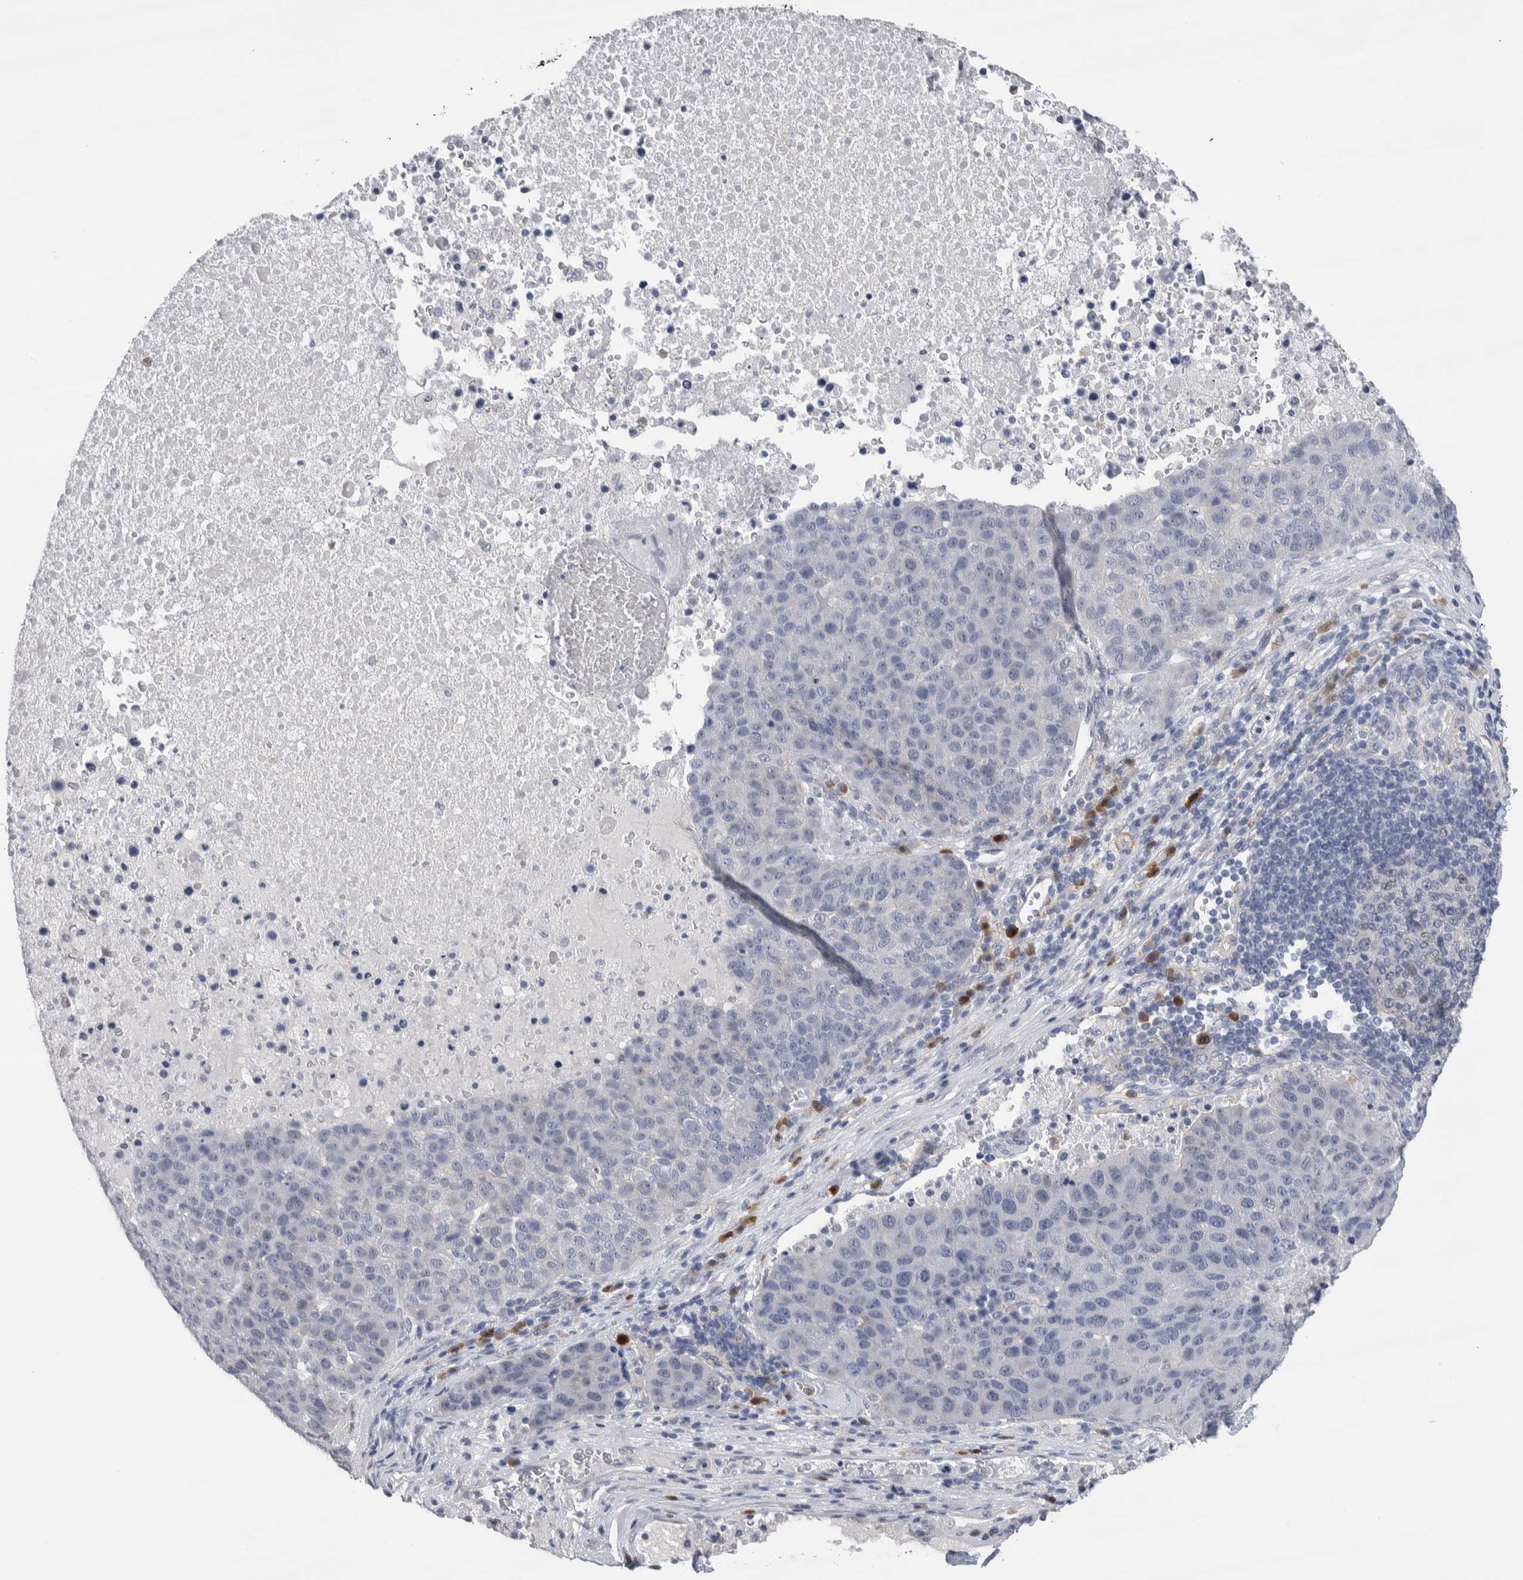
{"staining": {"intensity": "negative", "quantity": "none", "location": "none"}, "tissue": "pancreatic cancer", "cell_type": "Tumor cells", "image_type": "cancer", "snomed": [{"axis": "morphology", "description": "Adenocarcinoma, NOS"}, {"axis": "topography", "description": "Pancreas"}], "caption": "This micrograph is of adenocarcinoma (pancreatic) stained with immunohistochemistry (IHC) to label a protein in brown with the nuclei are counter-stained blue. There is no staining in tumor cells.", "gene": "LURAP1L", "patient": {"sex": "female", "age": 61}}